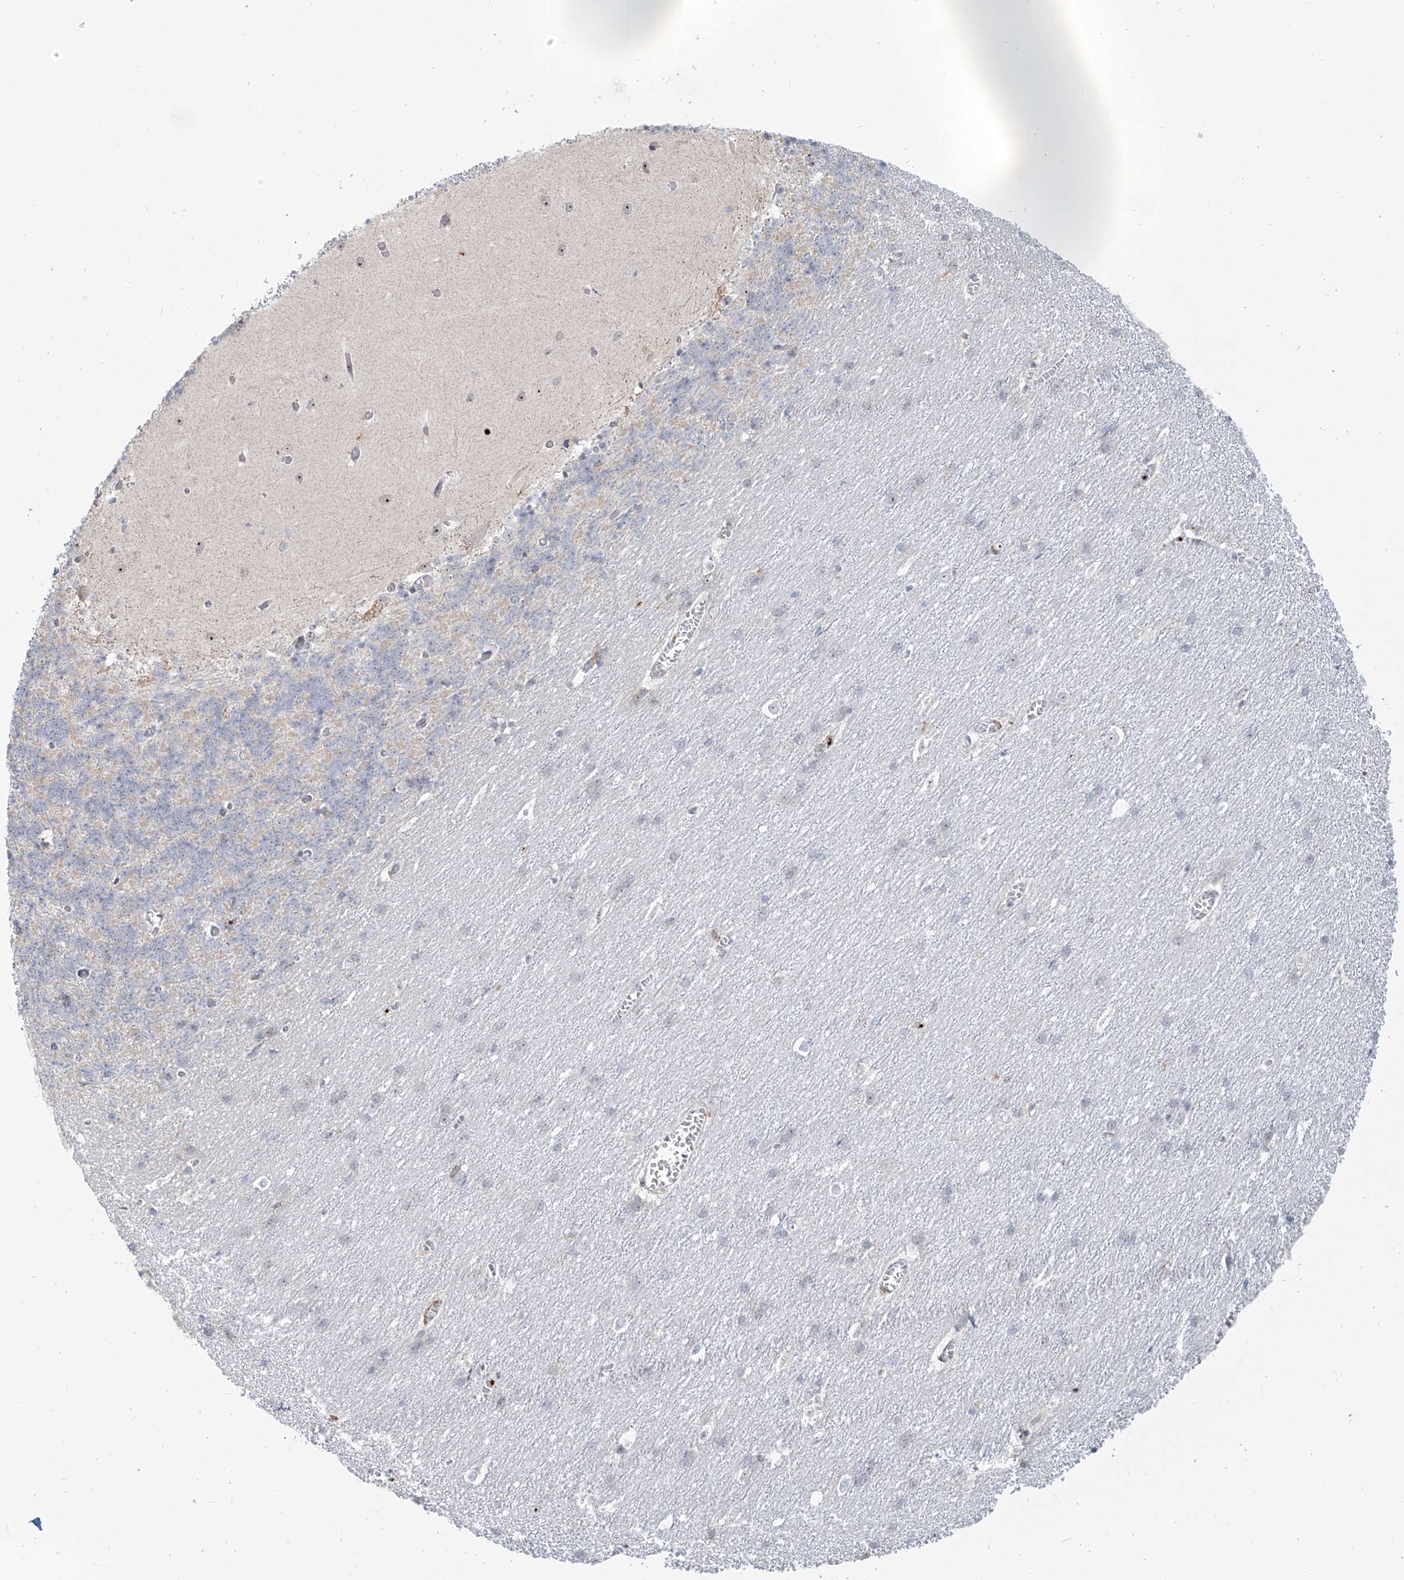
{"staining": {"intensity": "weak", "quantity": "<25%", "location": "cytoplasmic/membranous"}, "tissue": "cerebellum", "cell_type": "Cells in granular layer", "image_type": "normal", "snomed": [{"axis": "morphology", "description": "Normal tissue, NOS"}, {"axis": "topography", "description": "Cerebellum"}], "caption": "The micrograph displays no staining of cells in granular layer in normal cerebellum.", "gene": "BYSL", "patient": {"sex": "male", "age": 37}}